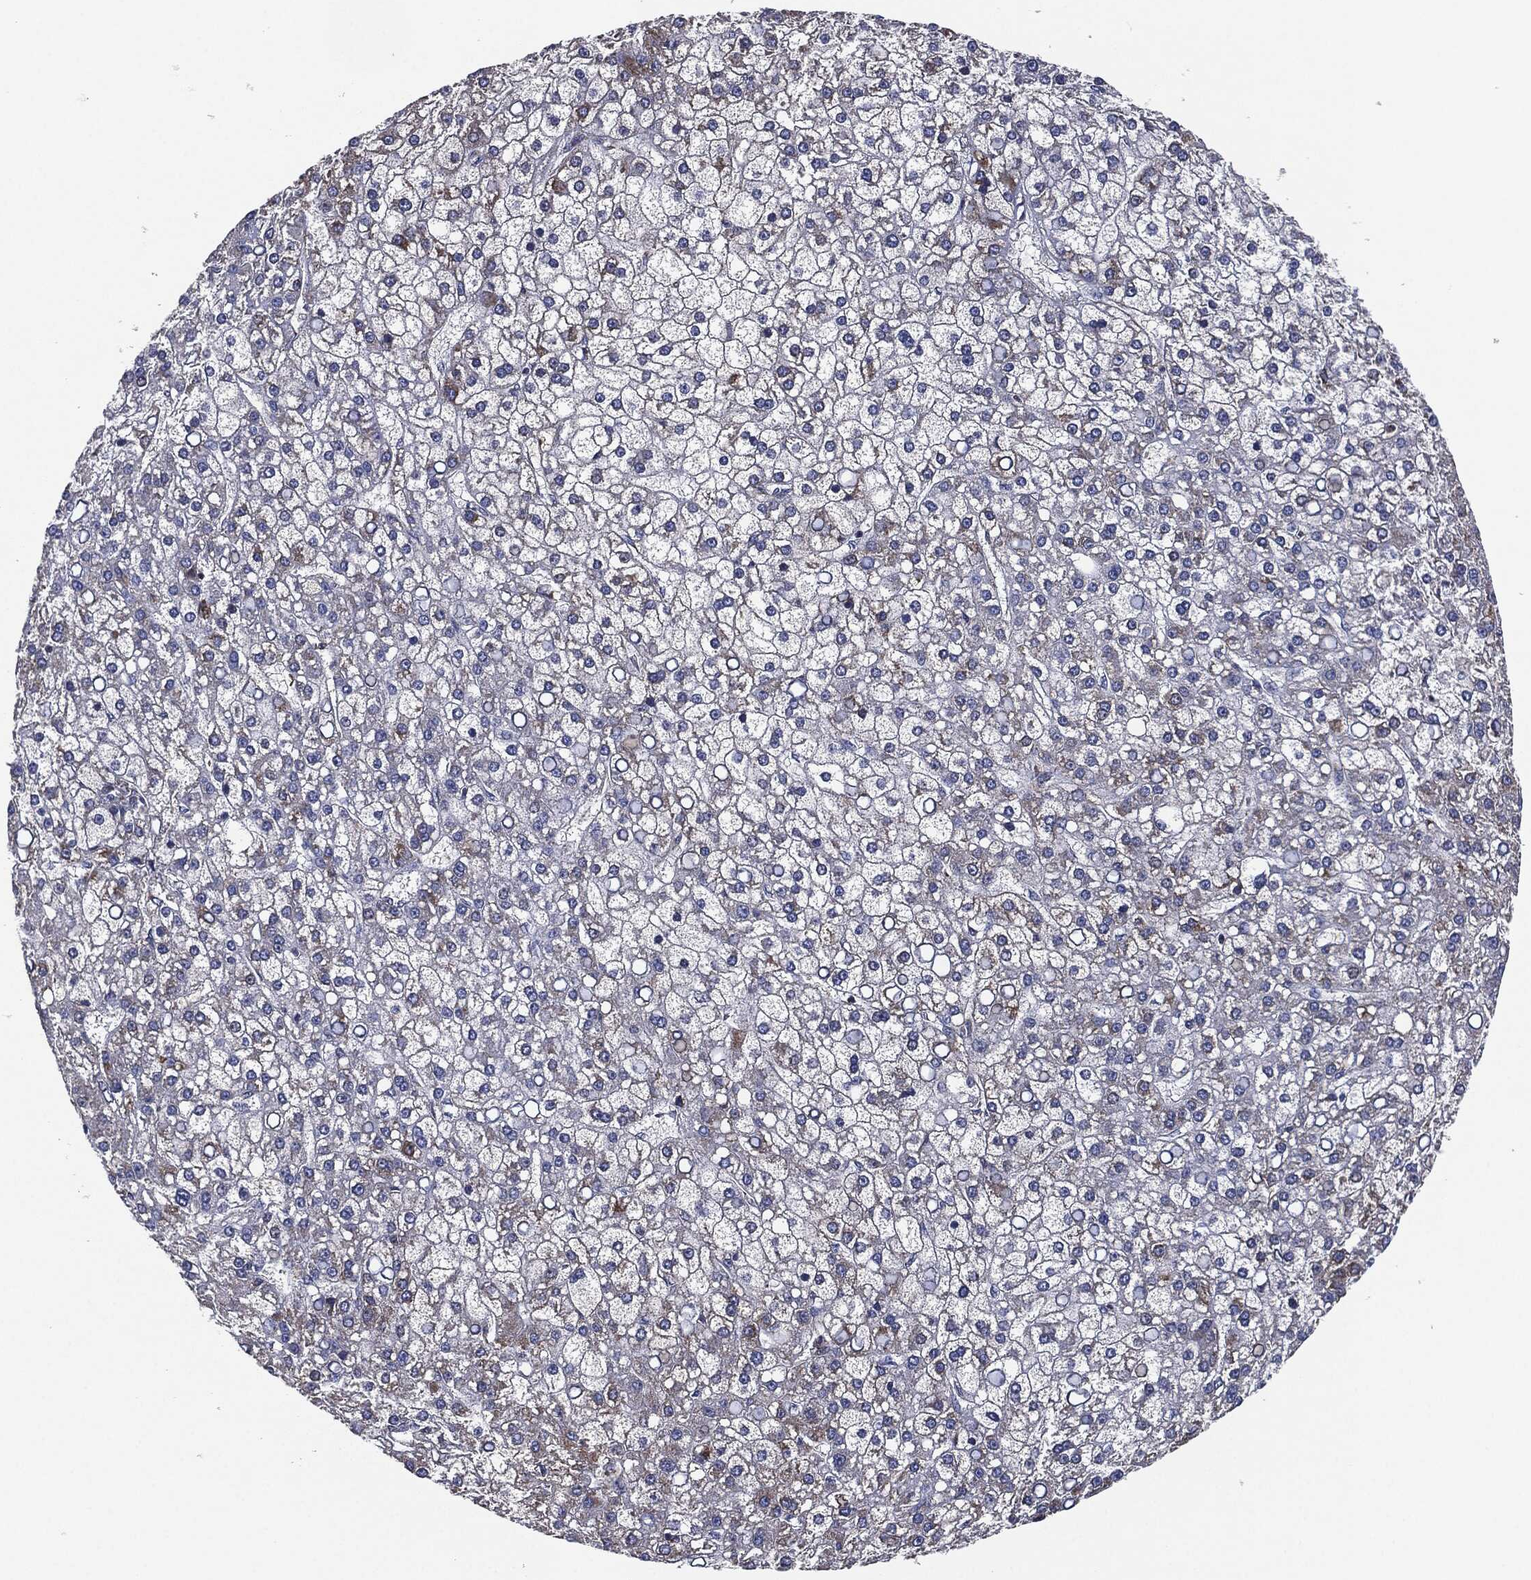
{"staining": {"intensity": "weak", "quantity": "<25%", "location": "cytoplasmic/membranous"}, "tissue": "liver cancer", "cell_type": "Tumor cells", "image_type": "cancer", "snomed": [{"axis": "morphology", "description": "Carcinoma, Hepatocellular, NOS"}, {"axis": "topography", "description": "Liver"}], "caption": "The IHC histopathology image has no significant expression in tumor cells of liver cancer (hepatocellular carcinoma) tissue.", "gene": "NDUFV2", "patient": {"sex": "male", "age": 67}}